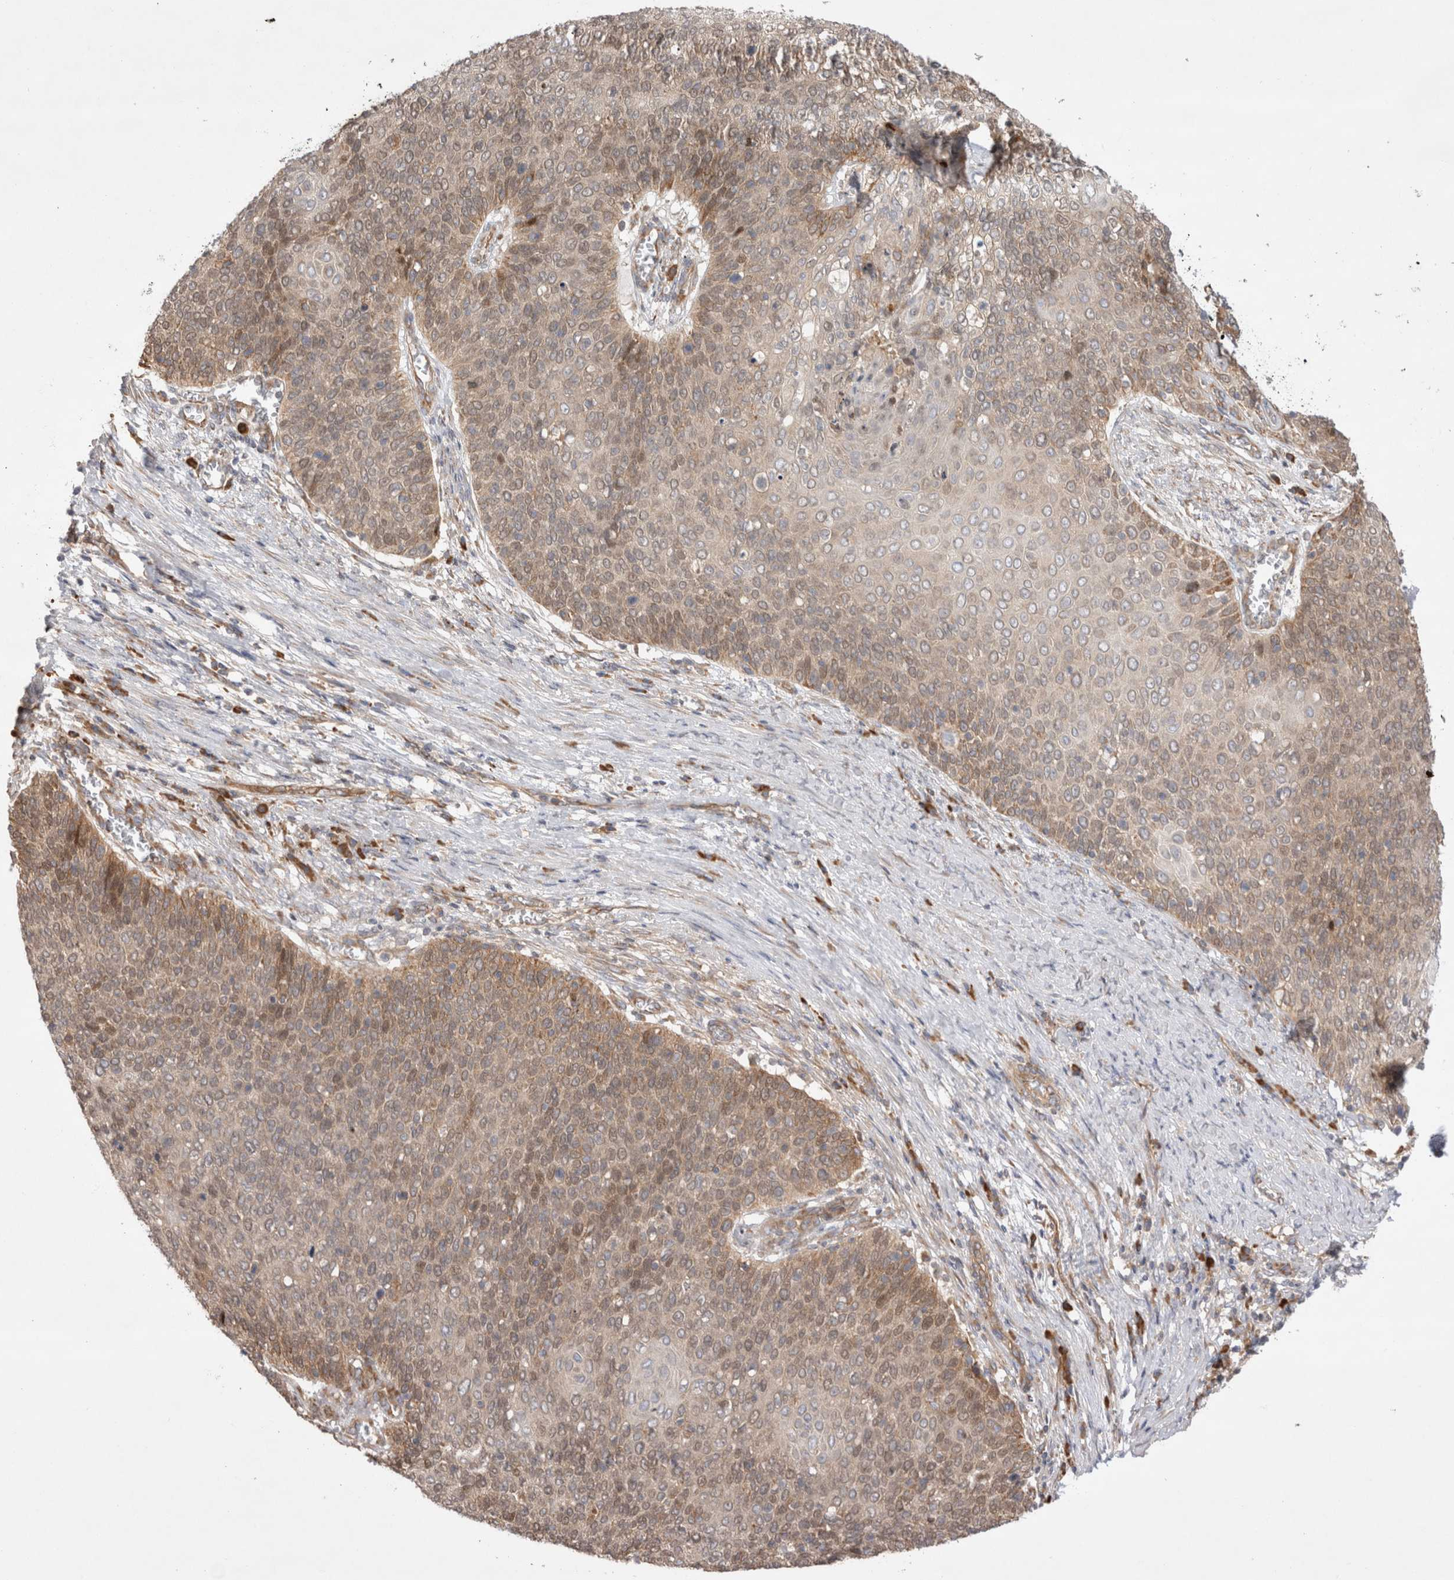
{"staining": {"intensity": "weak", "quantity": ">75%", "location": "cytoplasmic/membranous"}, "tissue": "cervical cancer", "cell_type": "Tumor cells", "image_type": "cancer", "snomed": [{"axis": "morphology", "description": "Squamous cell carcinoma, NOS"}, {"axis": "topography", "description": "Cervix"}], "caption": "Protein expression analysis of cervical cancer (squamous cell carcinoma) displays weak cytoplasmic/membranous positivity in approximately >75% of tumor cells. The protein of interest is shown in brown color, while the nuclei are stained blue.", "gene": "PDCD10", "patient": {"sex": "female", "age": 39}}